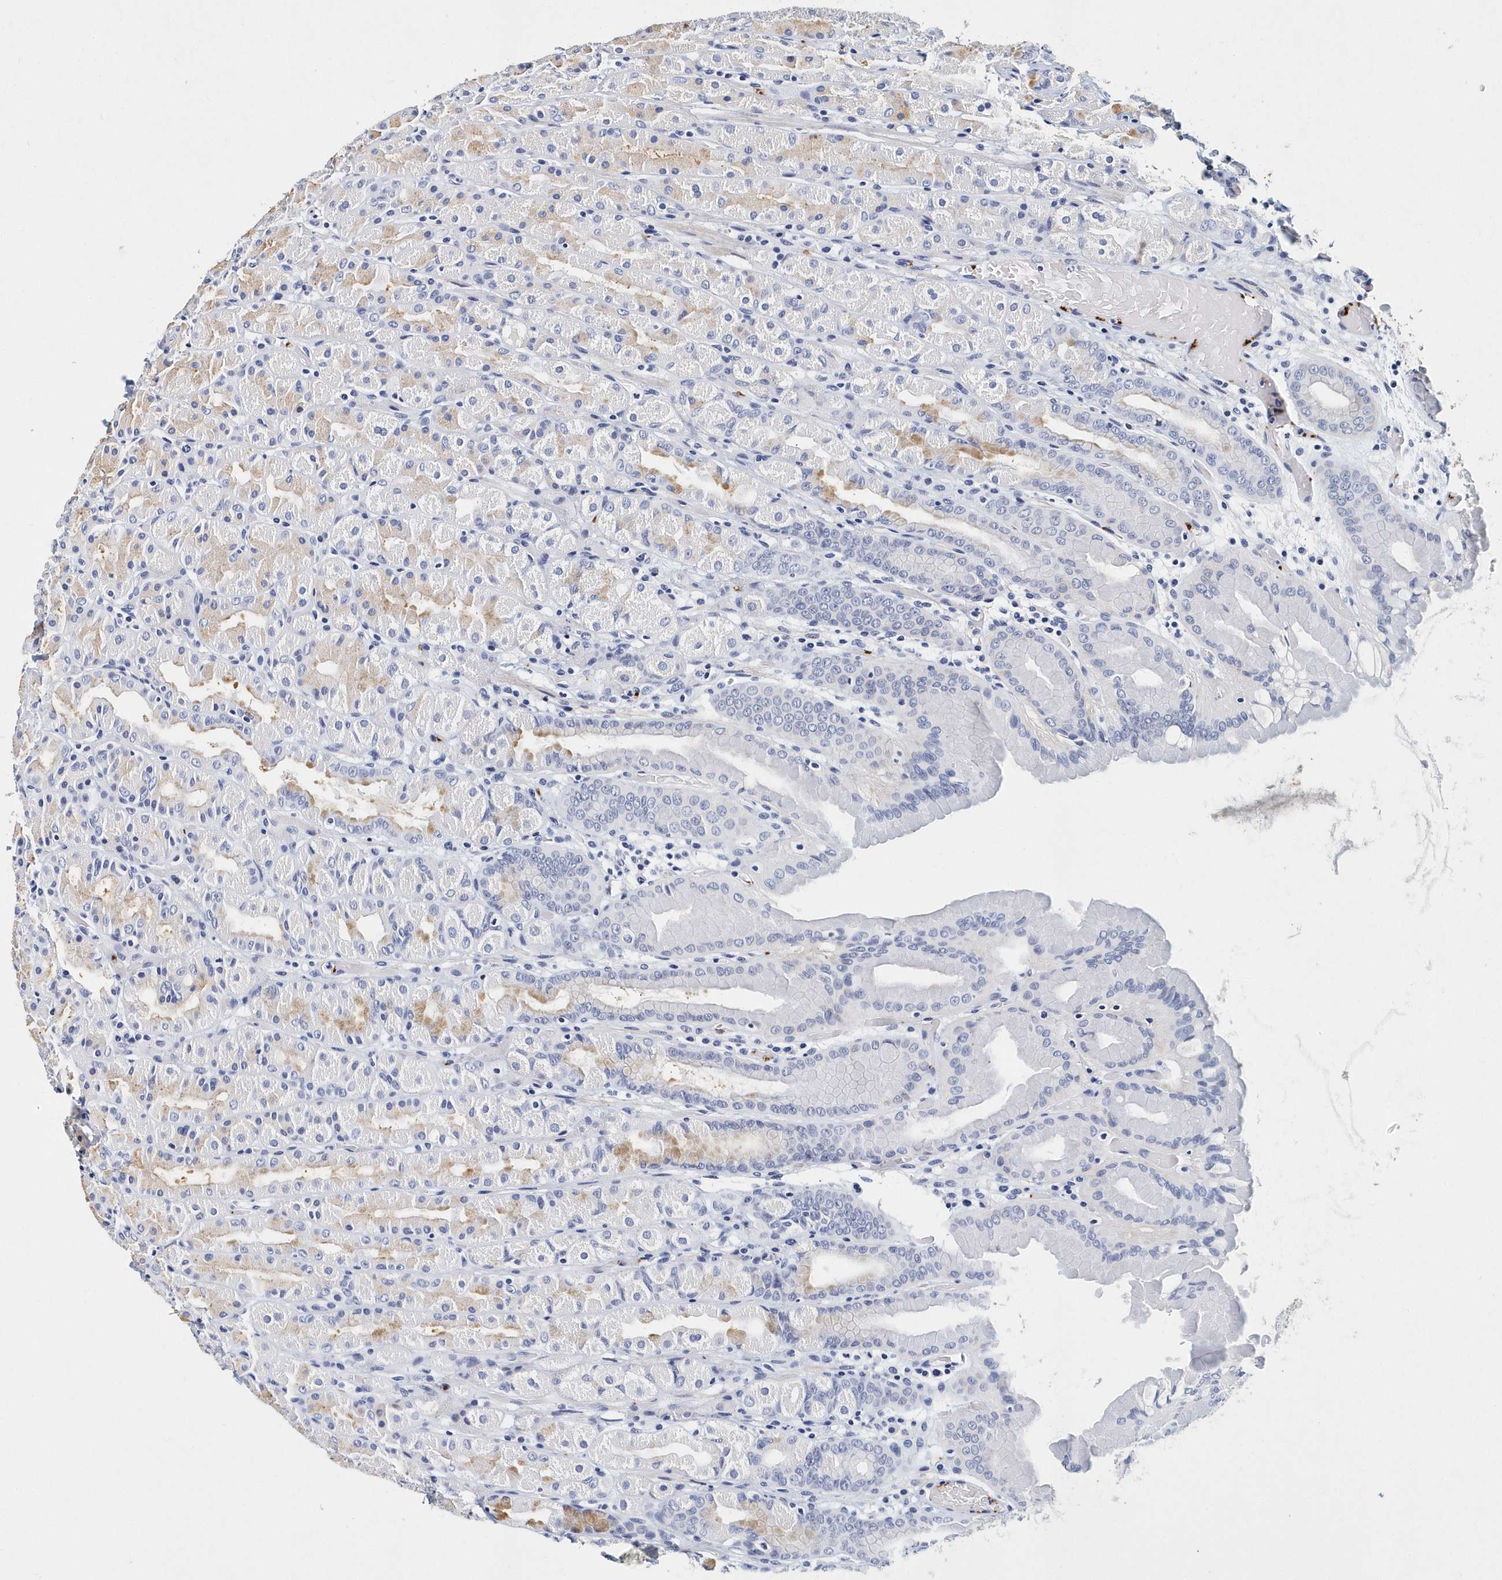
{"staining": {"intensity": "weak", "quantity": "<25%", "location": "cytoplasmic/membranous"}, "tissue": "stomach", "cell_type": "Glandular cells", "image_type": "normal", "snomed": [{"axis": "morphology", "description": "Normal tissue, NOS"}, {"axis": "topography", "description": "Stomach, upper"}], "caption": "IHC photomicrograph of benign stomach: stomach stained with DAB (3,3'-diaminobenzidine) demonstrates no significant protein expression in glandular cells.", "gene": "ITGA2B", "patient": {"sex": "male", "age": 68}}